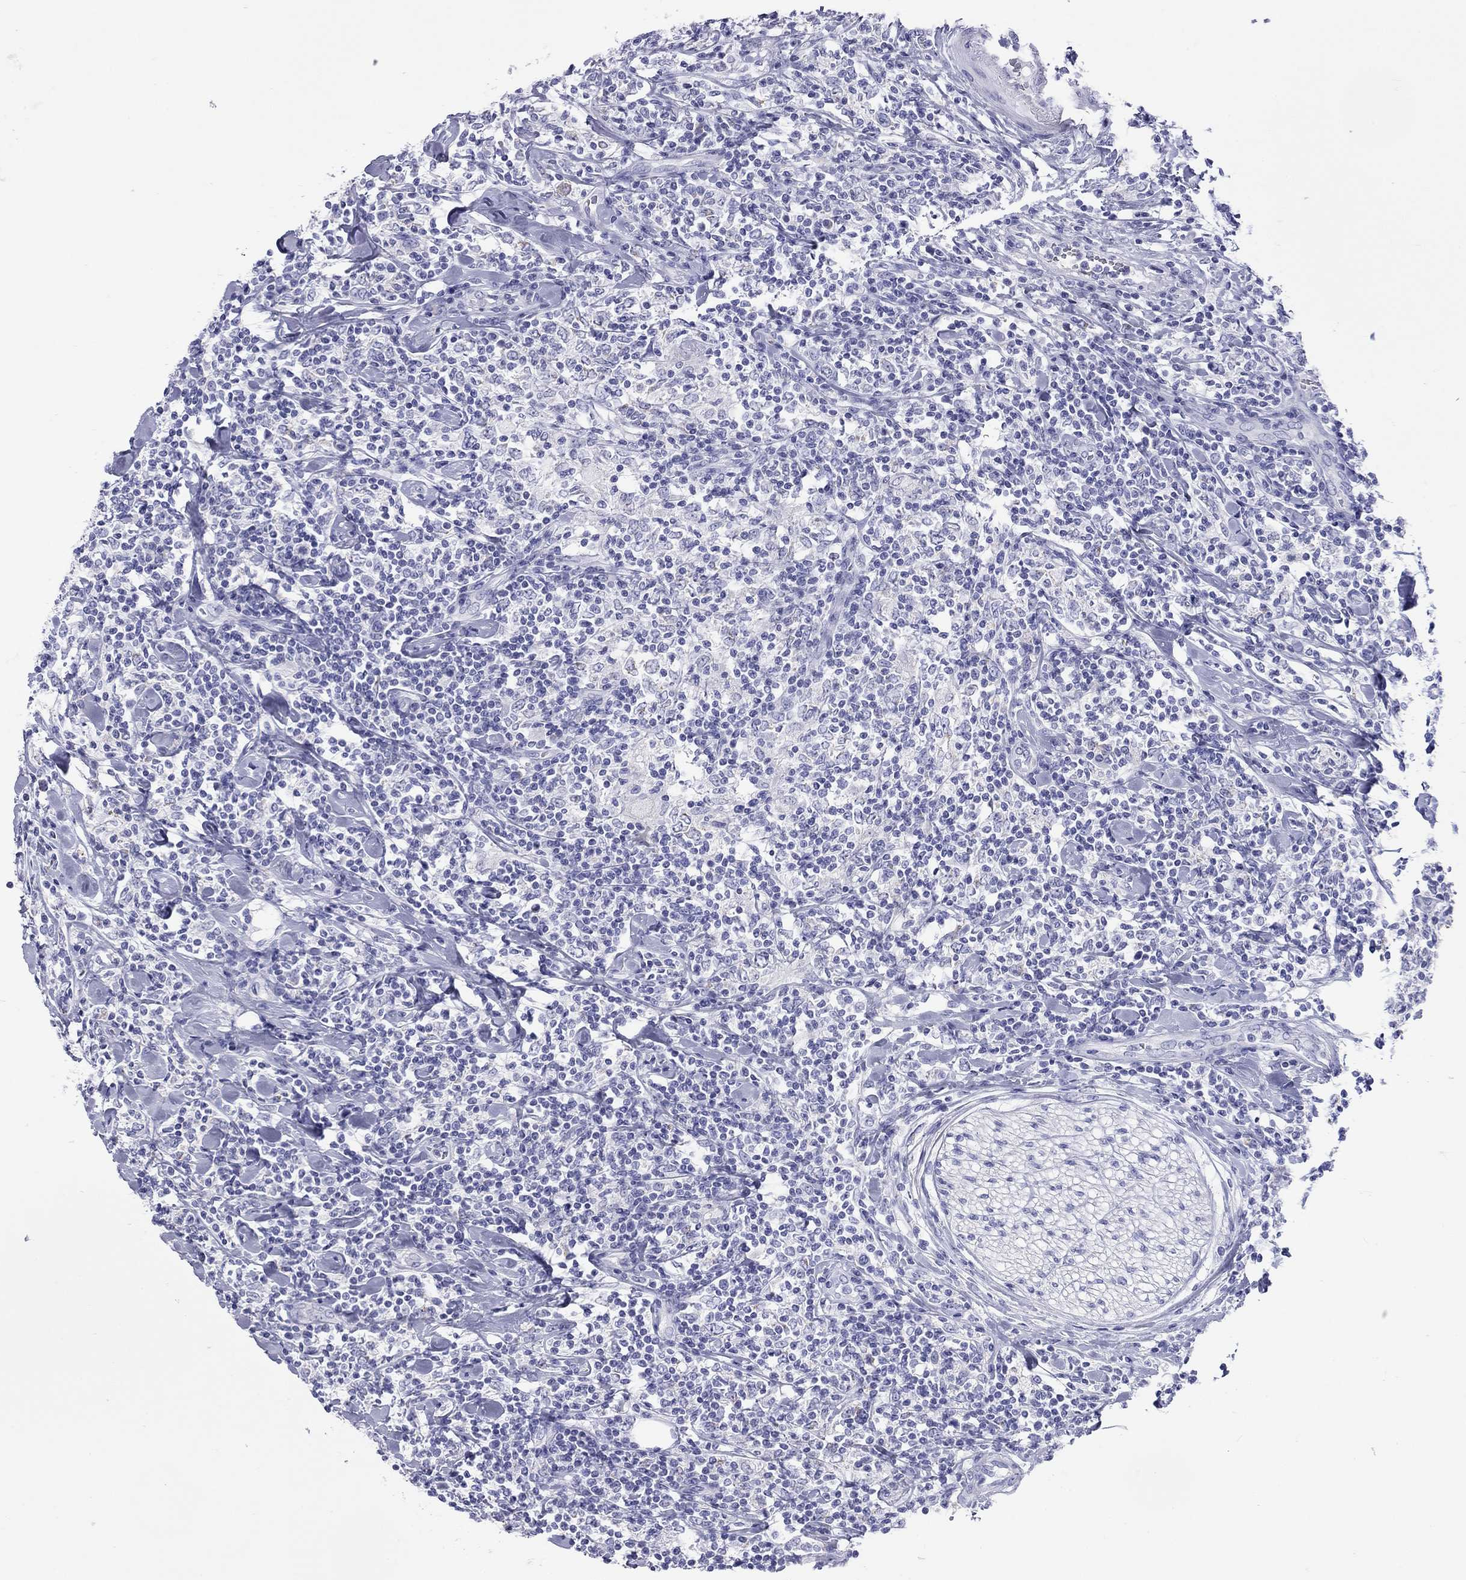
{"staining": {"intensity": "negative", "quantity": "none", "location": "none"}, "tissue": "lymphoma", "cell_type": "Tumor cells", "image_type": "cancer", "snomed": [{"axis": "morphology", "description": "Malignant lymphoma, non-Hodgkin's type, High grade"}, {"axis": "topography", "description": "Lymph node"}], "caption": "The histopathology image reveals no staining of tumor cells in lymphoma. (IHC, brightfield microscopy, high magnification).", "gene": "DPY19L2", "patient": {"sex": "female", "age": 84}}